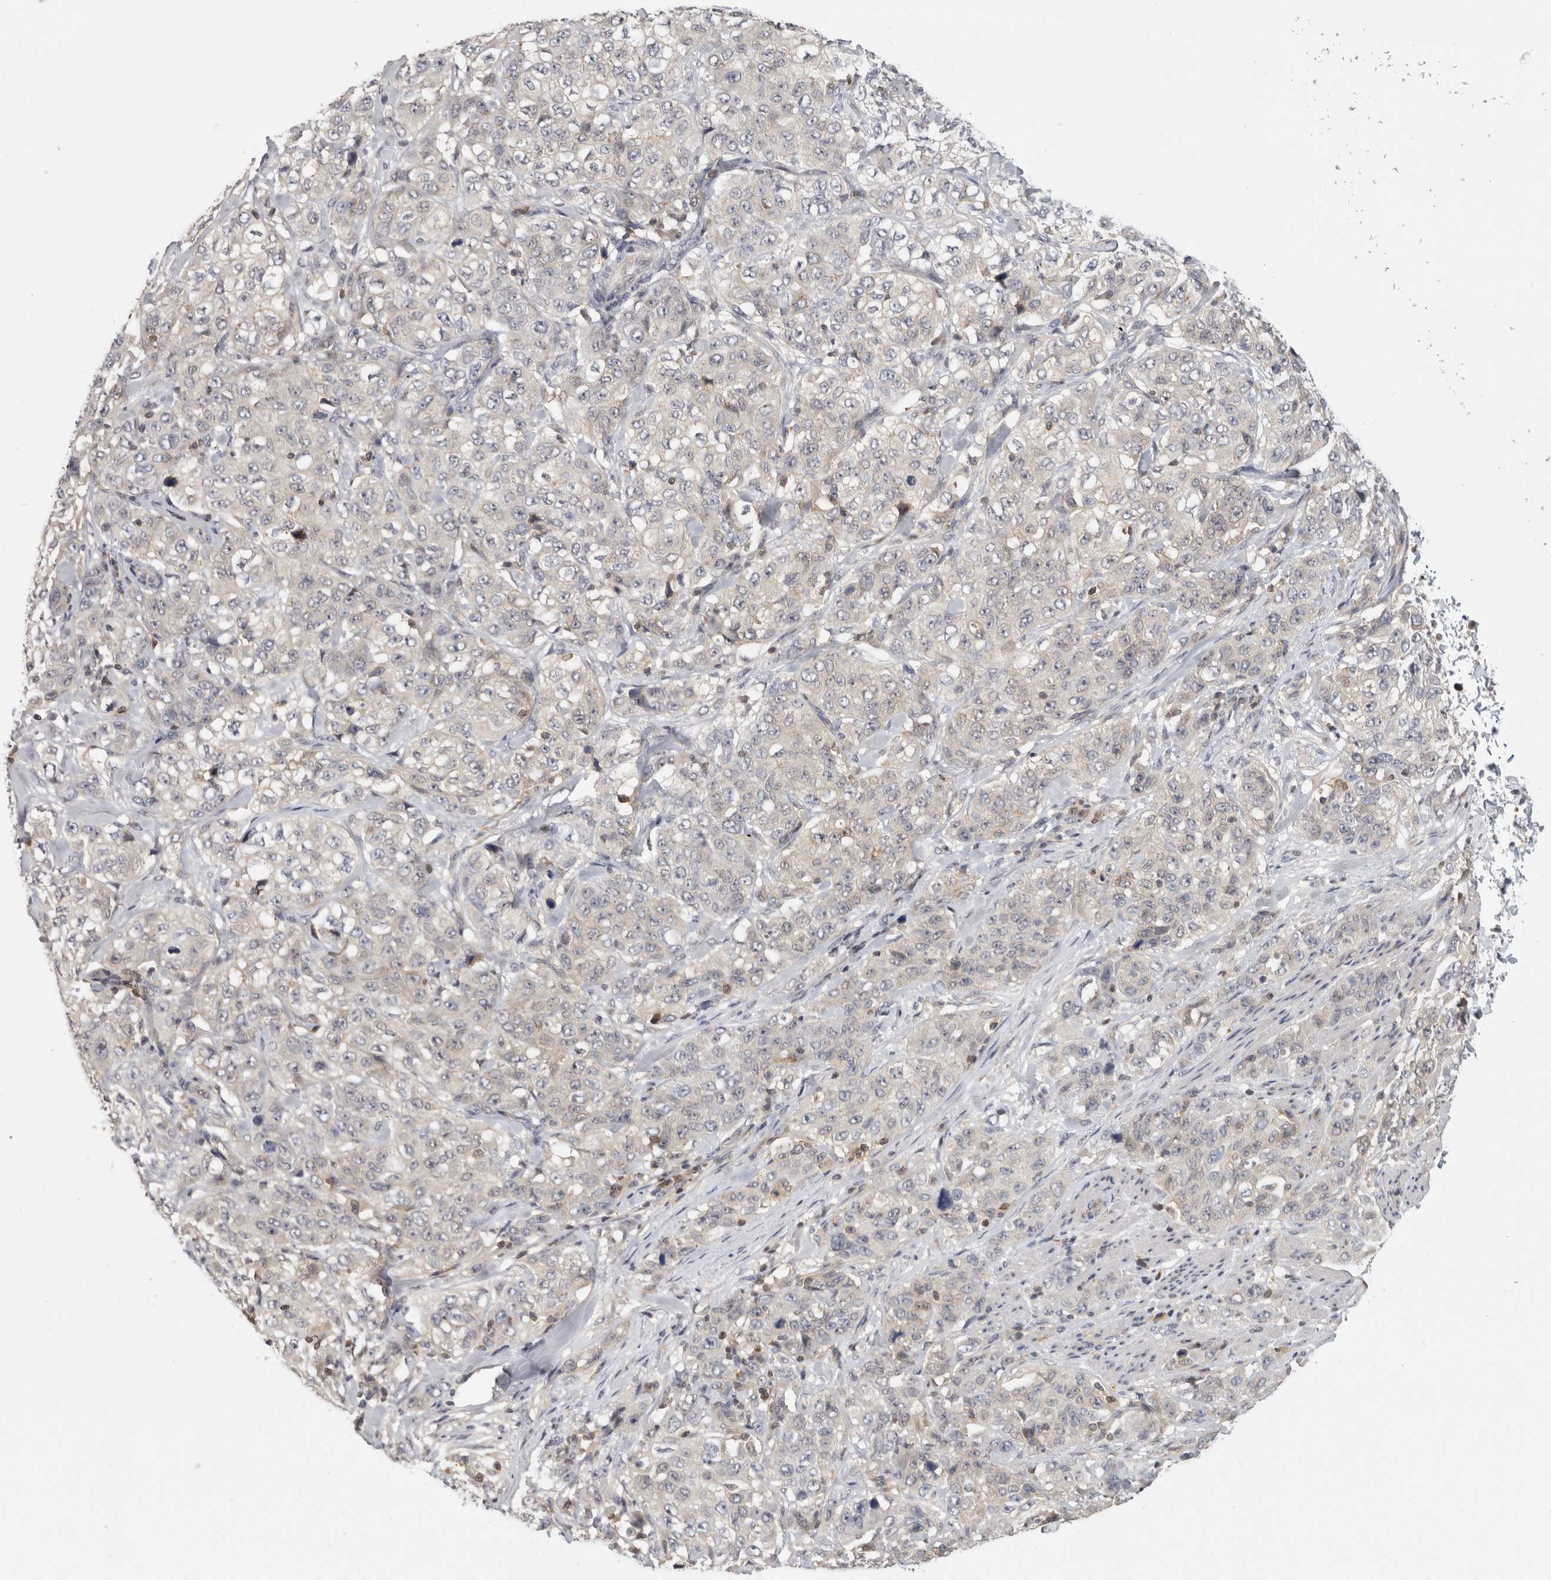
{"staining": {"intensity": "negative", "quantity": "none", "location": "none"}, "tissue": "stomach cancer", "cell_type": "Tumor cells", "image_type": "cancer", "snomed": [{"axis": "morphology", "description": "Adenocarcinoma, NOS"}, {"axis": "topography", "description": "Stomach"}], "caption": "IHC photomicrograph of human adenocarcinoma (stomach) stained for a protein (brown), which shows no positivity in tumor cells.", "gene": "ACAT2", "patient": {"sex": "male", "age": 48}}